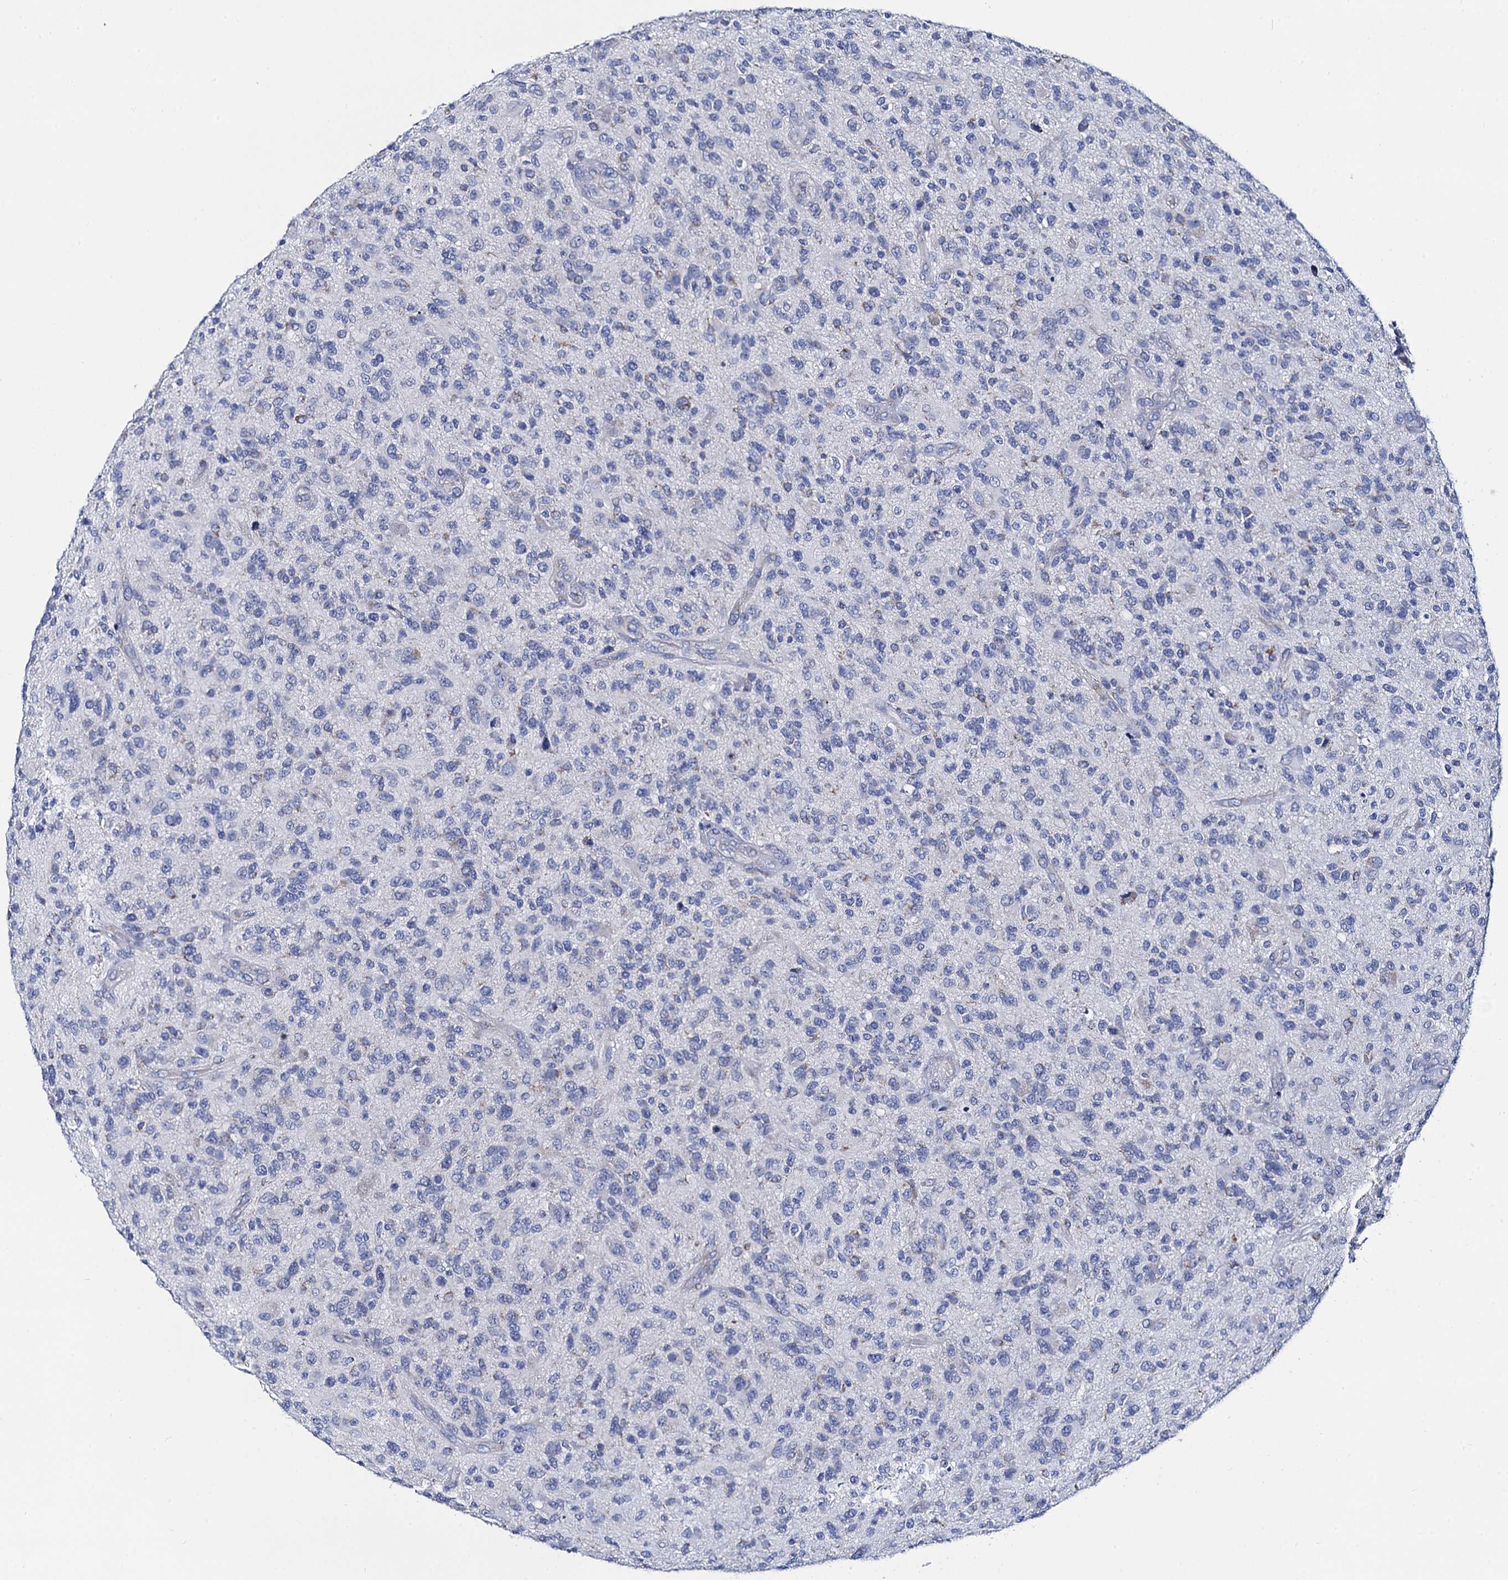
{"staining": {"intensity": "negative", "quantity": "none", "location": "none"}, "tissue": "glioma", "cell_type": "Tumor cells", "image_type": "cancer", "snomed": [{"axis": "morphology", "description": "Glioma, malignant, High grade"}, {"axis": "topography", "description": "Brain"}], "caption": "Immunohistochemistry histopathology image of neoplastic tissue: human high-grade glioma (malignant) stained with DAB (3,3'-diaminobenzidine) exhibits no significant protein expression in tumor cells.", "gene": "ACADSB", "patient": {"sex": "male", "age": 47}}